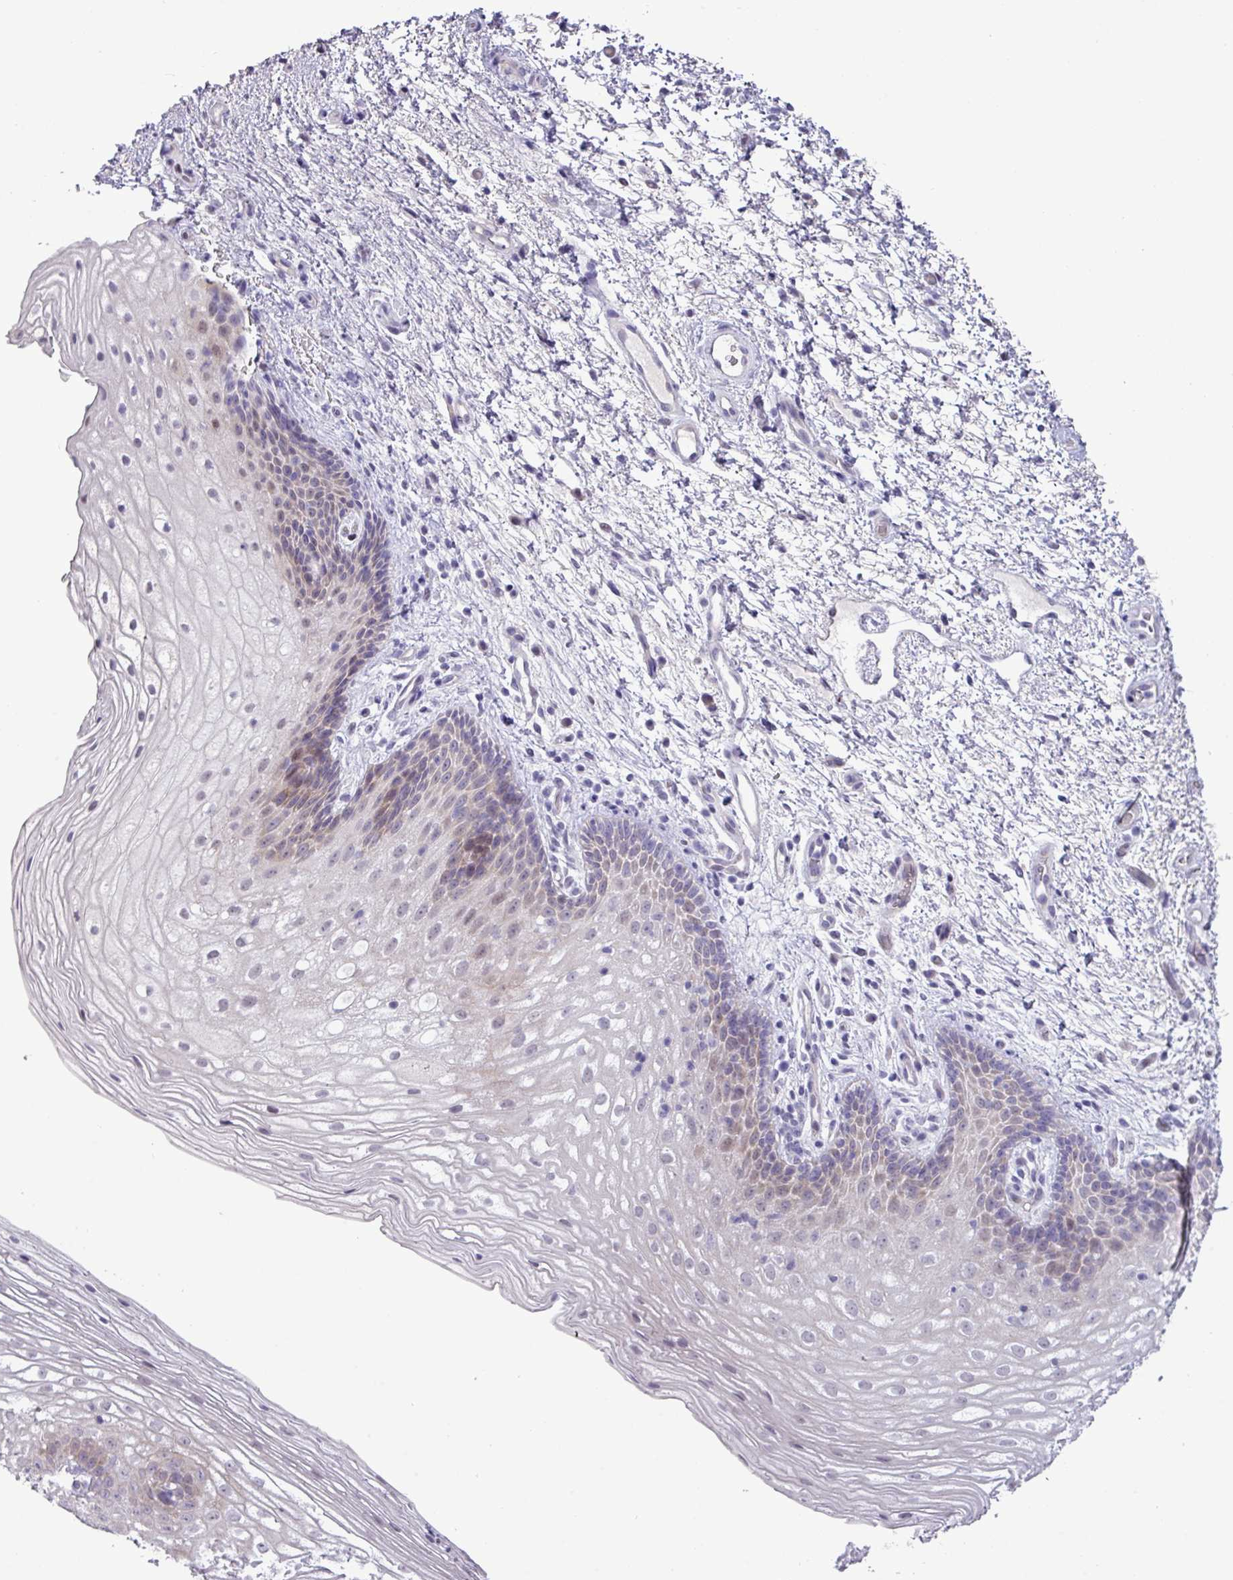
{"staining": {"intensity": "weak", "quantity": "<25%", "location": "cytoplasmic/membranous,nuclear"}, "tissue": "vagina", "cell_type": "Squamous epithelial cells", "image_type": "normal", "snomed": [{"axis": "morphology", "description": "Normal tissue, NOS"}, {"axis": "topography", "description": "Vagina"}], "caption": "This is an IHC histopathology image of benign vagina. There is no expression in squamous epithelial cells.", "gene": "RIPPLY1", "patient": {"sex": "female", "age": 47}}